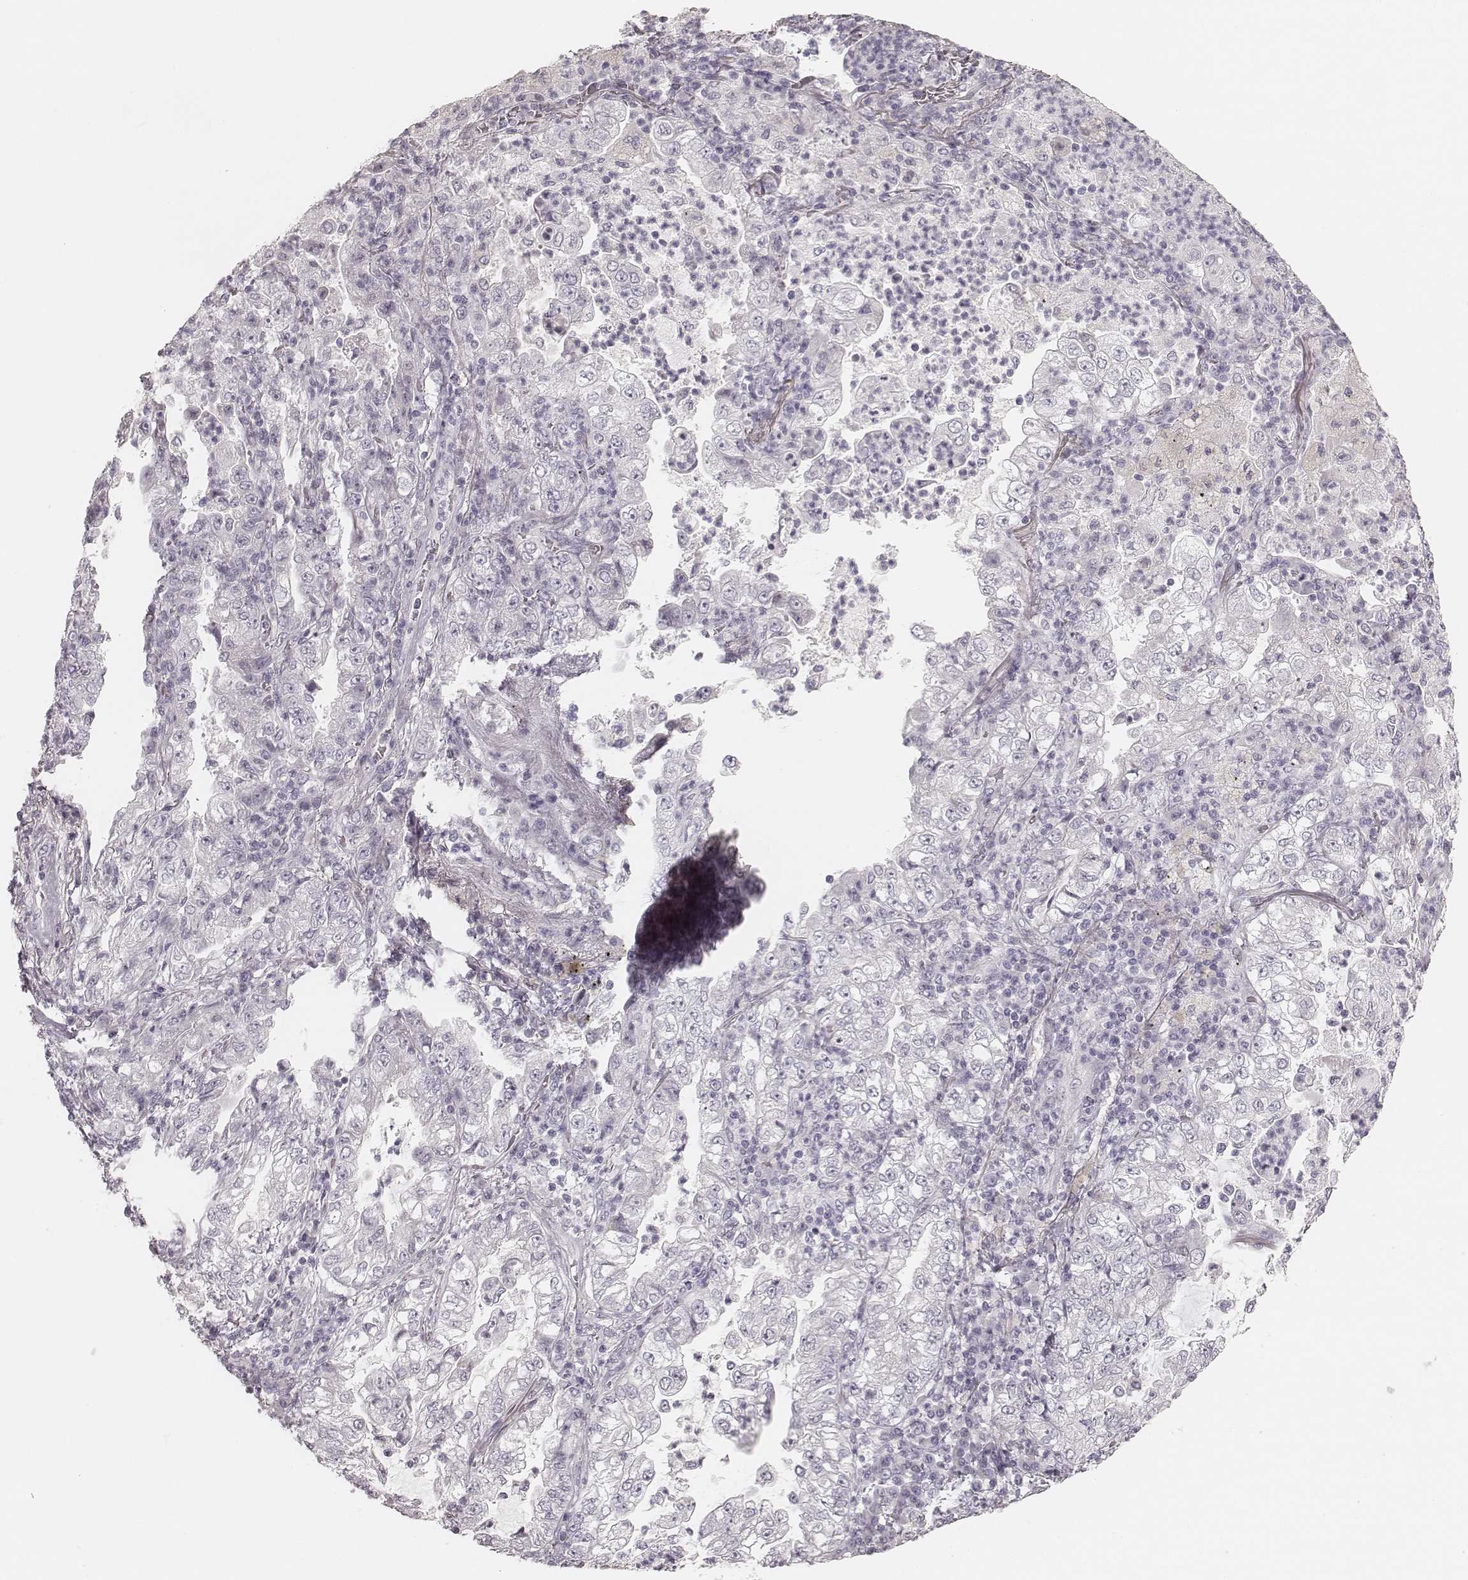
{"staining": {"intensity": "negative", "quantity": "none", "location": "none"}, "tissue": "lung cancer", "cell_type": "Tumor cells", "image_type": "cancer", "snomed": [{"axis": "morphology", "description": "Adenocarcinoma, NOS"}, {"axis": "topography", "description": "Lung"}], "caption": "IHC of lung cancer (adenocarcinoma) exhibits no expression in tumor cells. Brightfield microscopy of immunohistochemistry stained with DAB (brown) and hematoxylin (blue), captured at high magnification.", "gene": "SPATA24", "patient": {"sex": "female", "age": 73}}